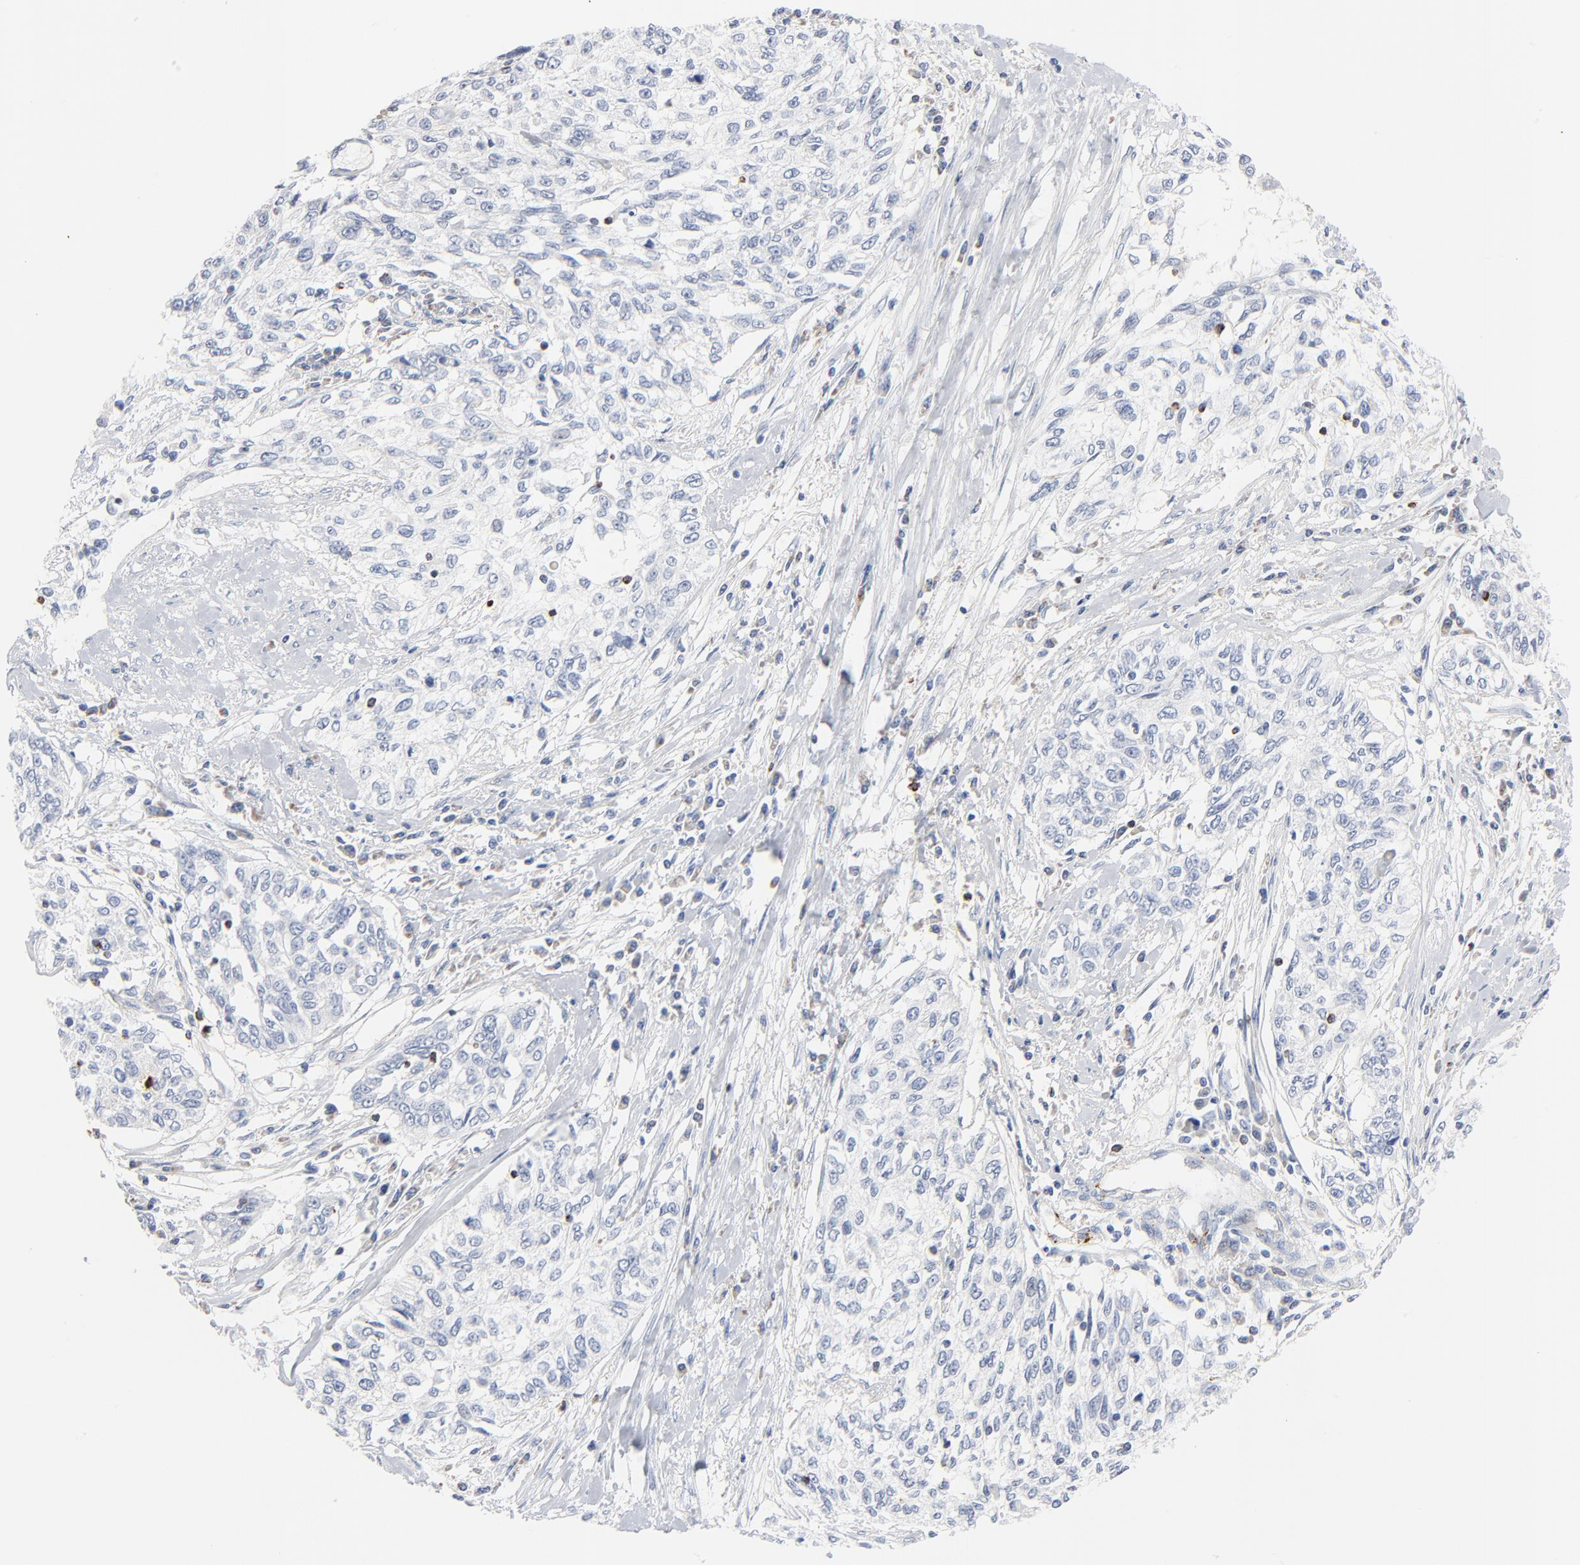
{"staining": {"intensity": "negative", "quantity": "none", "location": "none"}, "tissue": "cervical cancer", "cell_type": "Tumor cells", "image_type": "cancer", "snomed": [{"axis": "morphology", "description": "Squamous cell carcinoma, NOS"}, {"axis": "topography", "description": "Cervix"}], "caption": "There is no significant staining in tumor cells of squamous cell carcinoma (cervical).", "gene": "GZMB", "patient": {"sex": "female", "age": 57}}